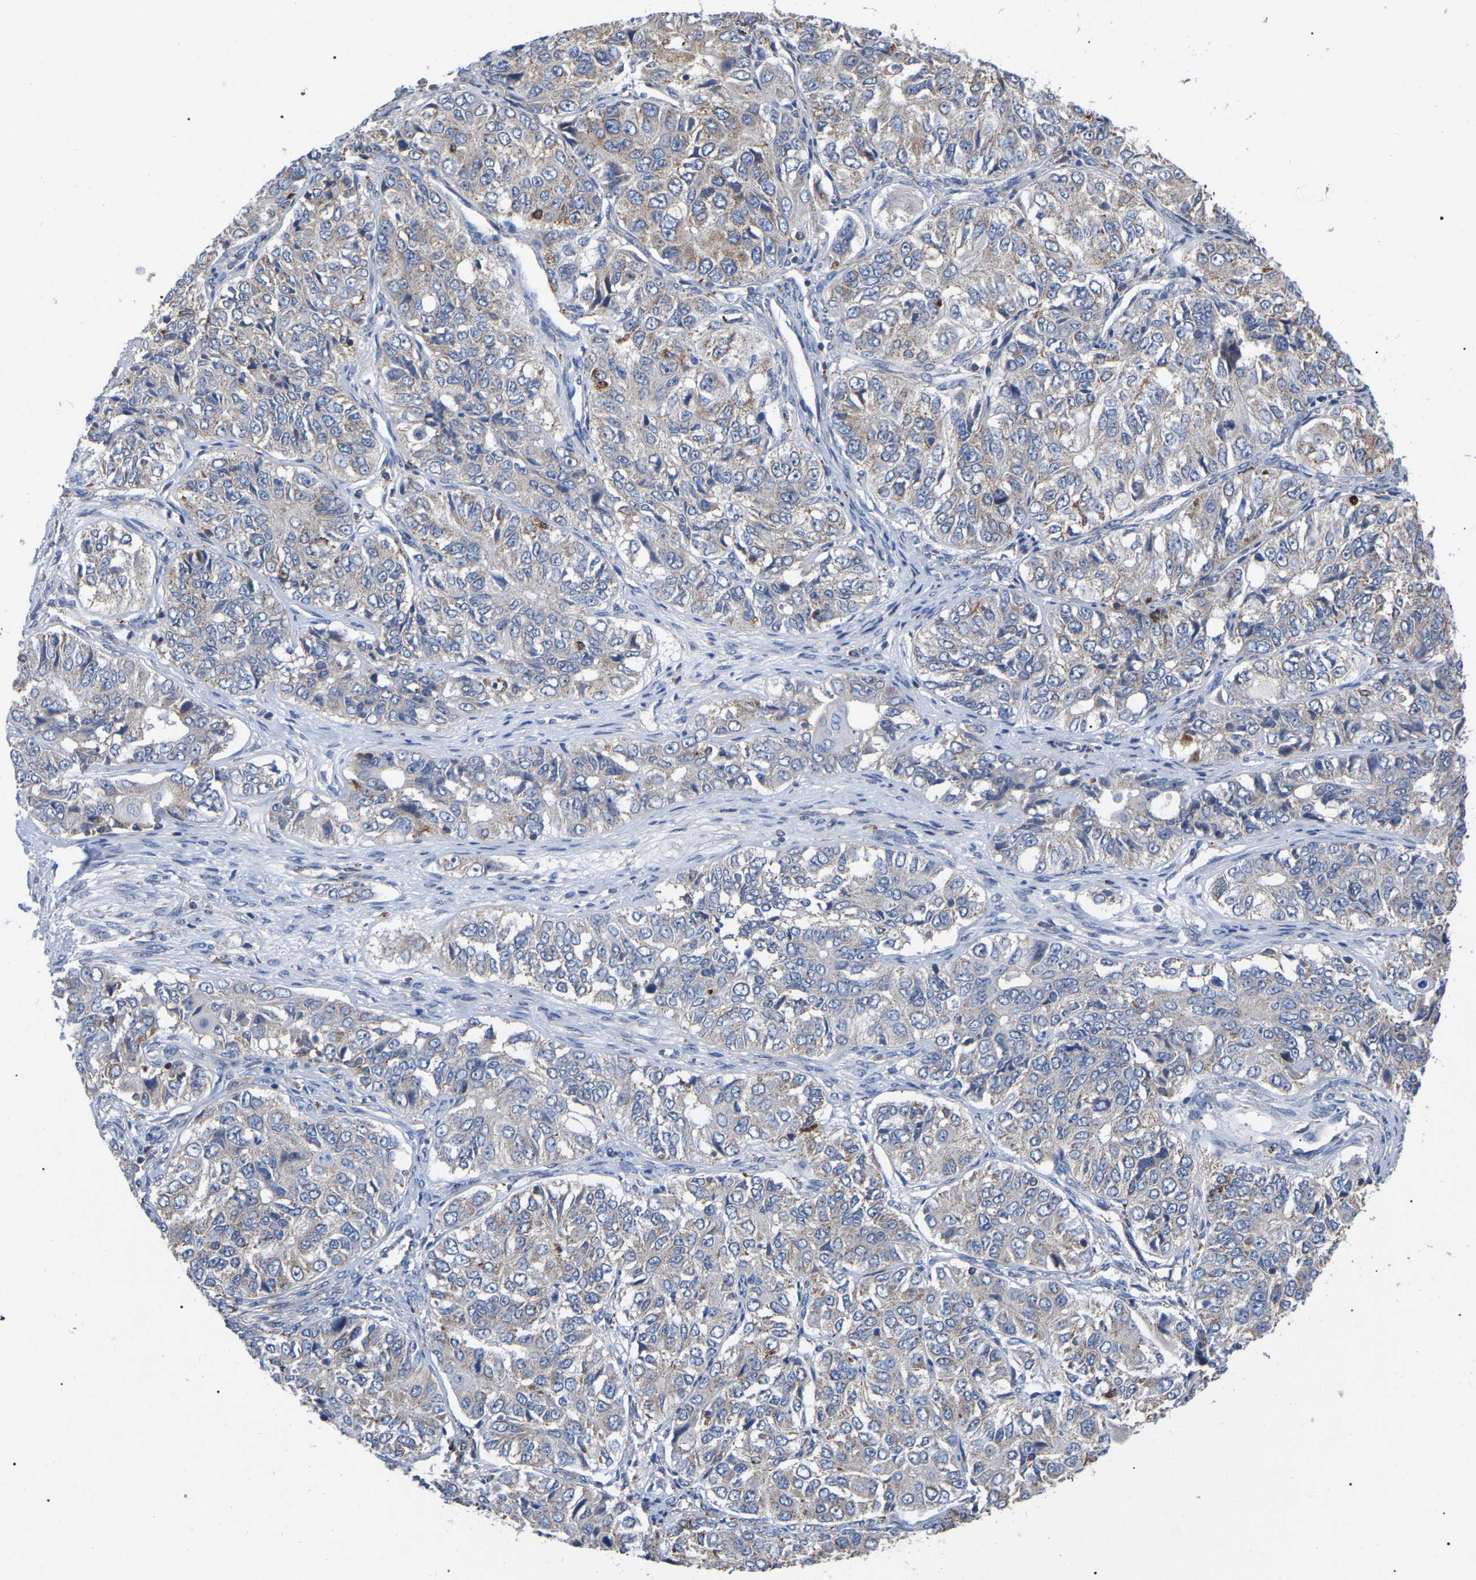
{"staining": {"intensity": "weak", "quantity": "25%-75%", "location": "cytoplasmic/membranous"}, "tissue": "ovarian cancer", "cell_type": "Tumor cells", "image_type": "cancer", "snomed": [{"axis": "morphology", "description": "Carcinoma, endometroid"}, {"axis": "topography", "description": "Ovary"}], "caption": "Immunohistochemistry (IHC) of ovarian cancer exhibits low levels of weak cytoplasmic/membranous staining in approximately 25%-75% of tumor cells.", "gene": "FAM171A2", "patient": {"sex": "female", "age": 51}}